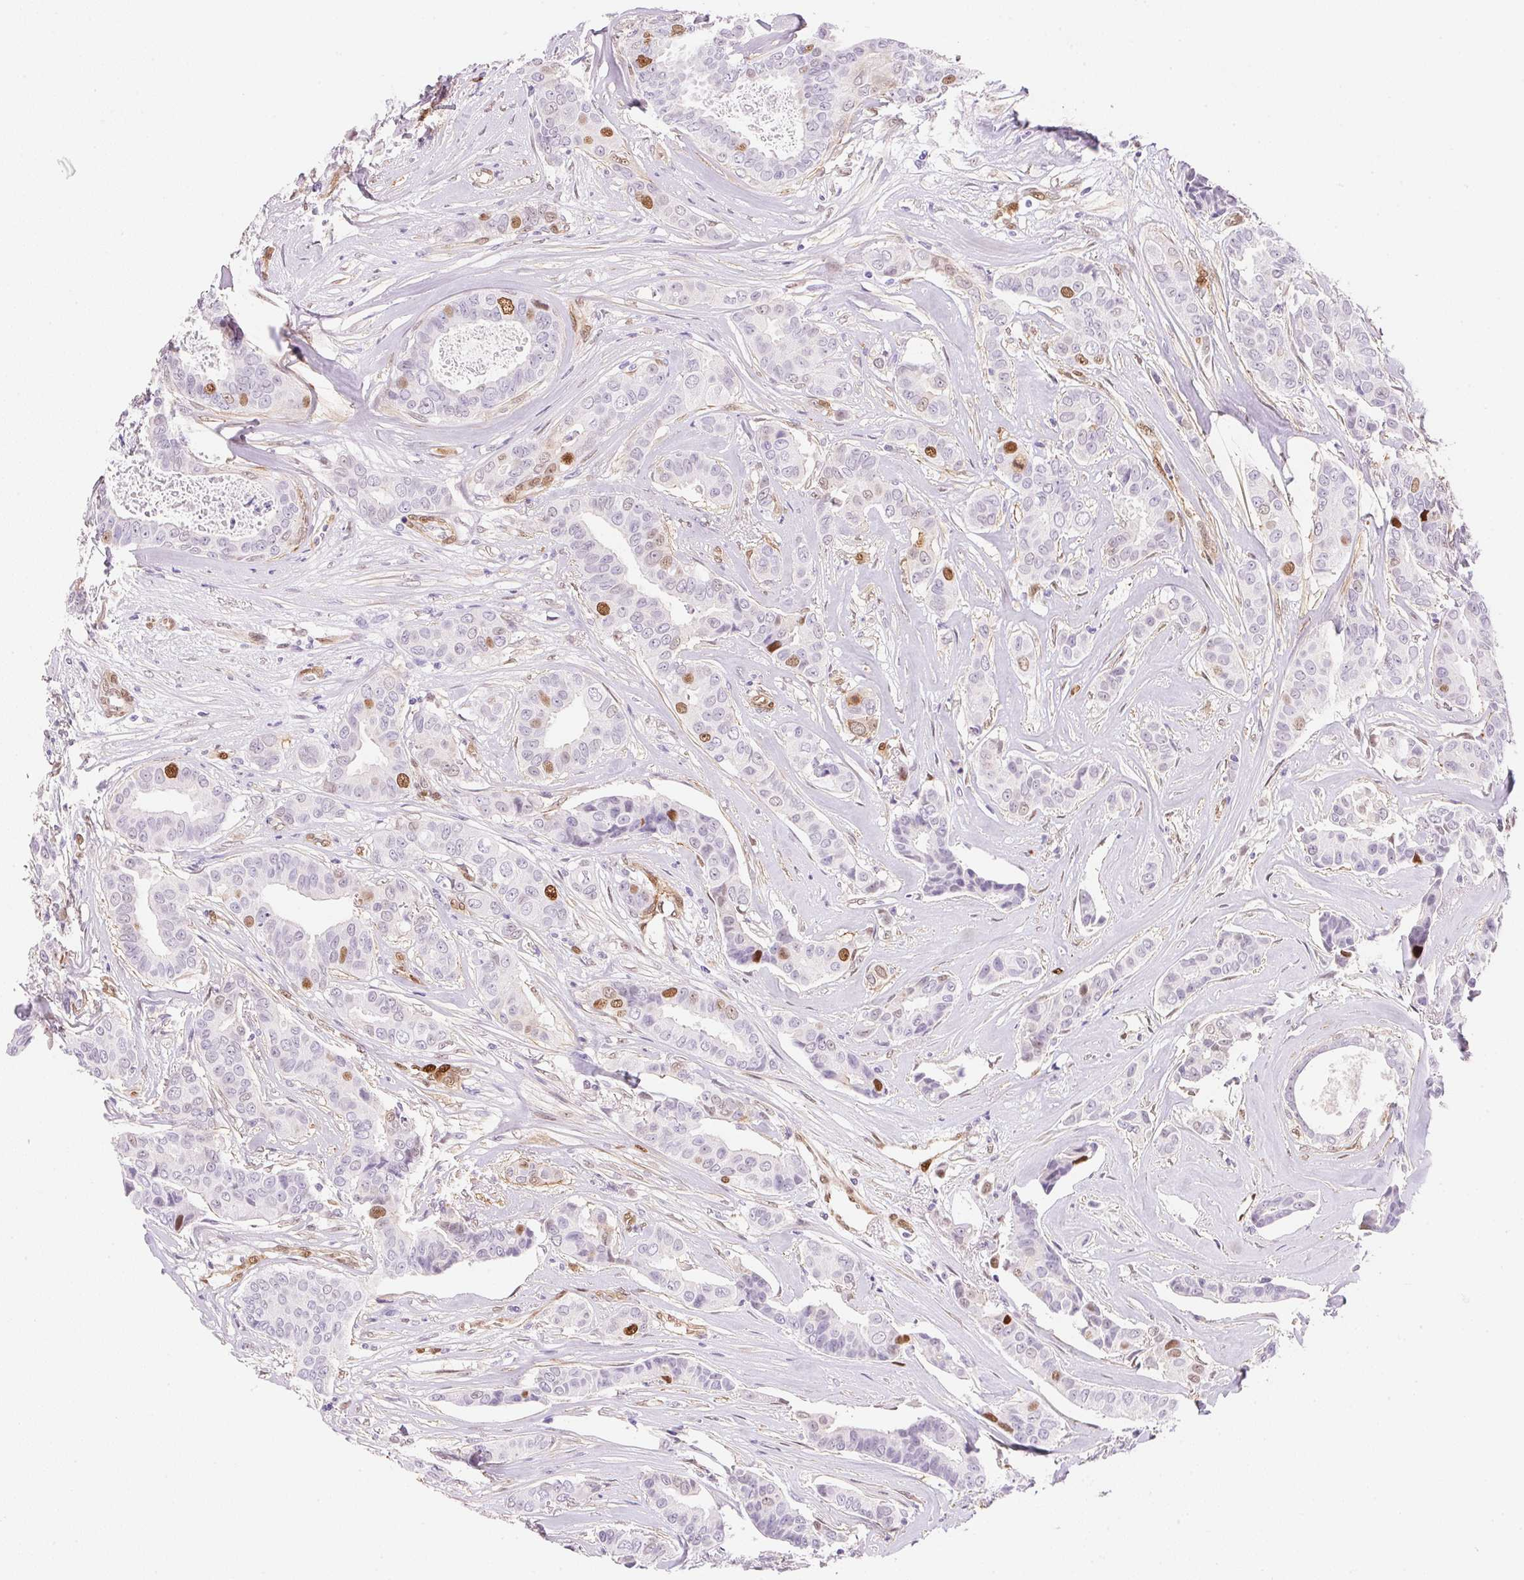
{"staining": {"intensity": "strong", "quantity": "<25%", "location": "nuclear"}, "tissue": "breast cancer", "cell_type": "Tumor cells", "image_type": "cancer", "snomed": [{"axis": "morphology", "description": "Duct carcinoma"}, {"axis": "topography", "description": "Breast"}], "caption": "Breast cancer stained for a protein demonstrates strong nuclear positivity in tumor cells. (Brightfield microscopy of DAB IHC at high magnification).", "gene": "SMTN", "patient": {"sex": "female", "age": 45}}